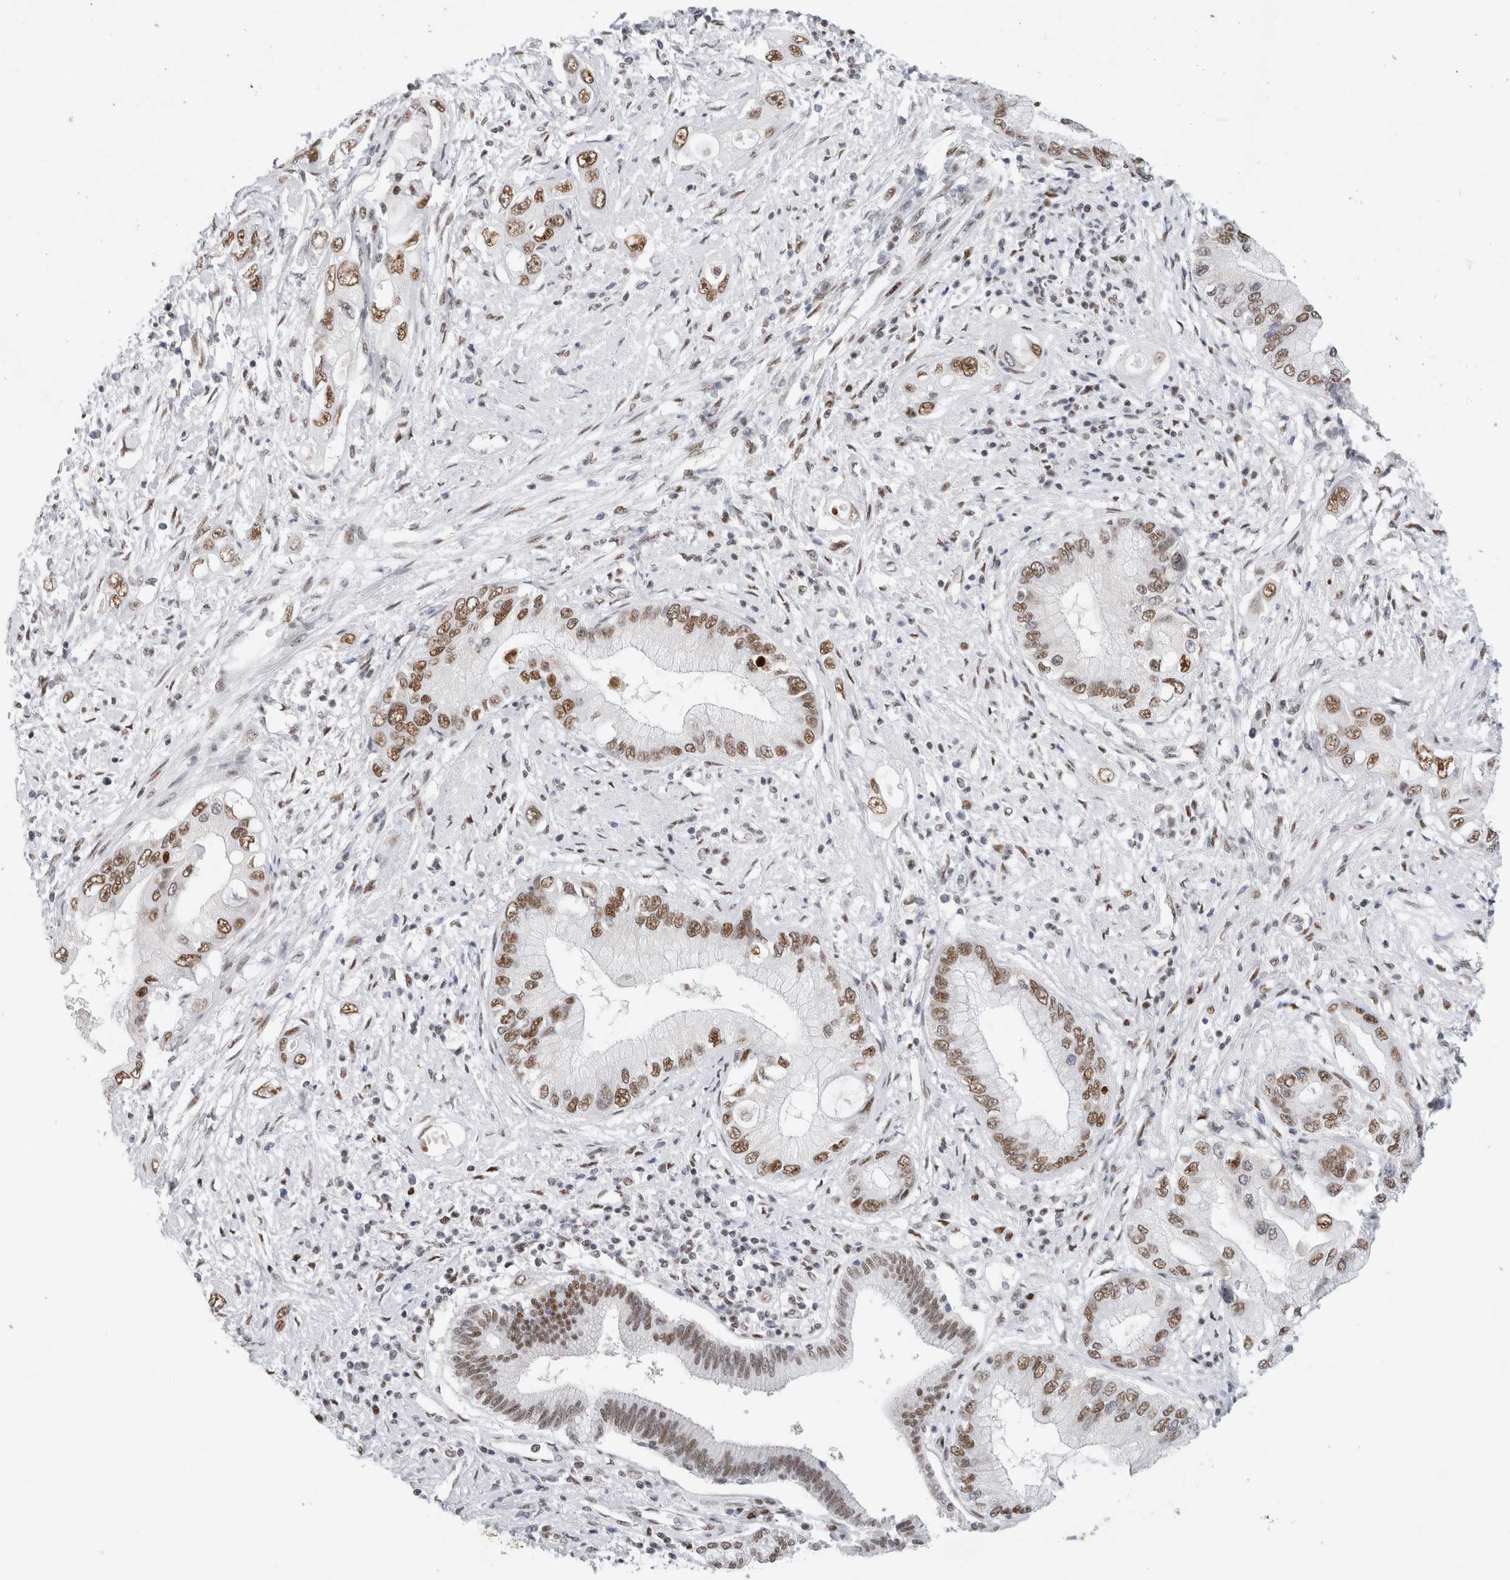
{"staining": {"intensity": "moderate", "quantity": ">75%", "location": "nuclear"}, "tissue": "pancreatic cancer", "cell_type": "Tumor cells", "image_type": "cancer", "snomed": [{"axis": "morphology", "description": "Inflammation, NOS"}, {"axis": "morphology", "description": "Adenocarcinoma, NOS"}, {"axis": "topography", "description": "Pancreas"}], "caption": "High-magnification brightfield microscopy of pancreatic adenocarcinoma stained with DAB (3,3'-diaminobenzidine) (brown) and counterstained with hematoxylin (blue). tumor cells exhibit moderate nuclear positivity is seen in approximately>75% of cells.", "gene": "COPS7A", "patient": {"sex": "female", "age": 56}}